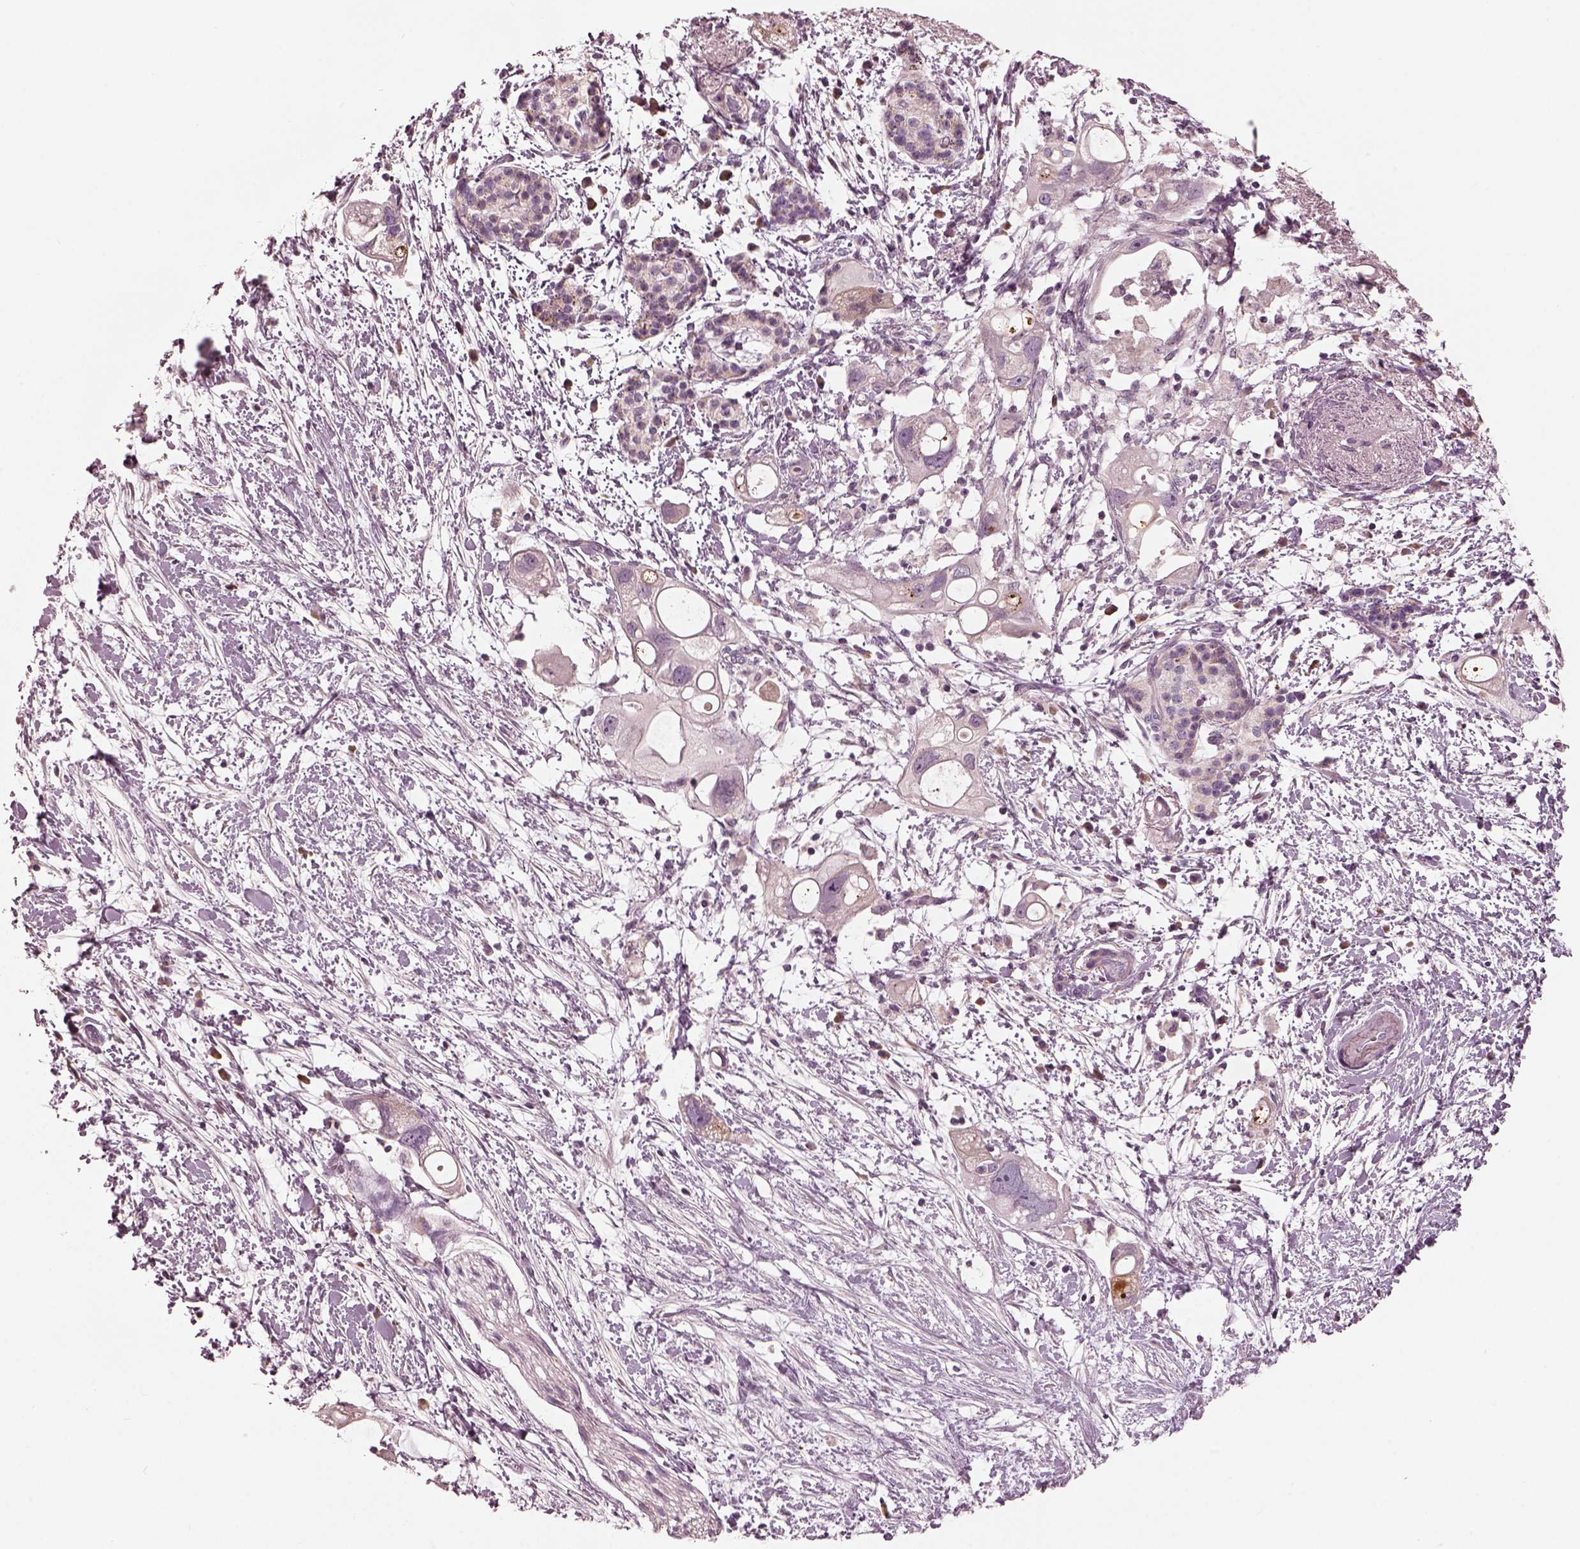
{"staining": {"intensity": "negative", "quantity": "none", "location": "none"}, "tissue": "pancreatic cancer", "cell_type": "Tumor cells", "image_type": "cancer", "snomed": [{"axis": "morphology", "description": "Adenocarcinoma, NOS"}, {"axis": "topography", "description": "Pancreas"}], "caption": "Immunohistochemical staining of pancreatic cancer exhibits no significant expression in tumor cells.", "gene": "MIA", "patient": {"sex": "female", "age": 72}}